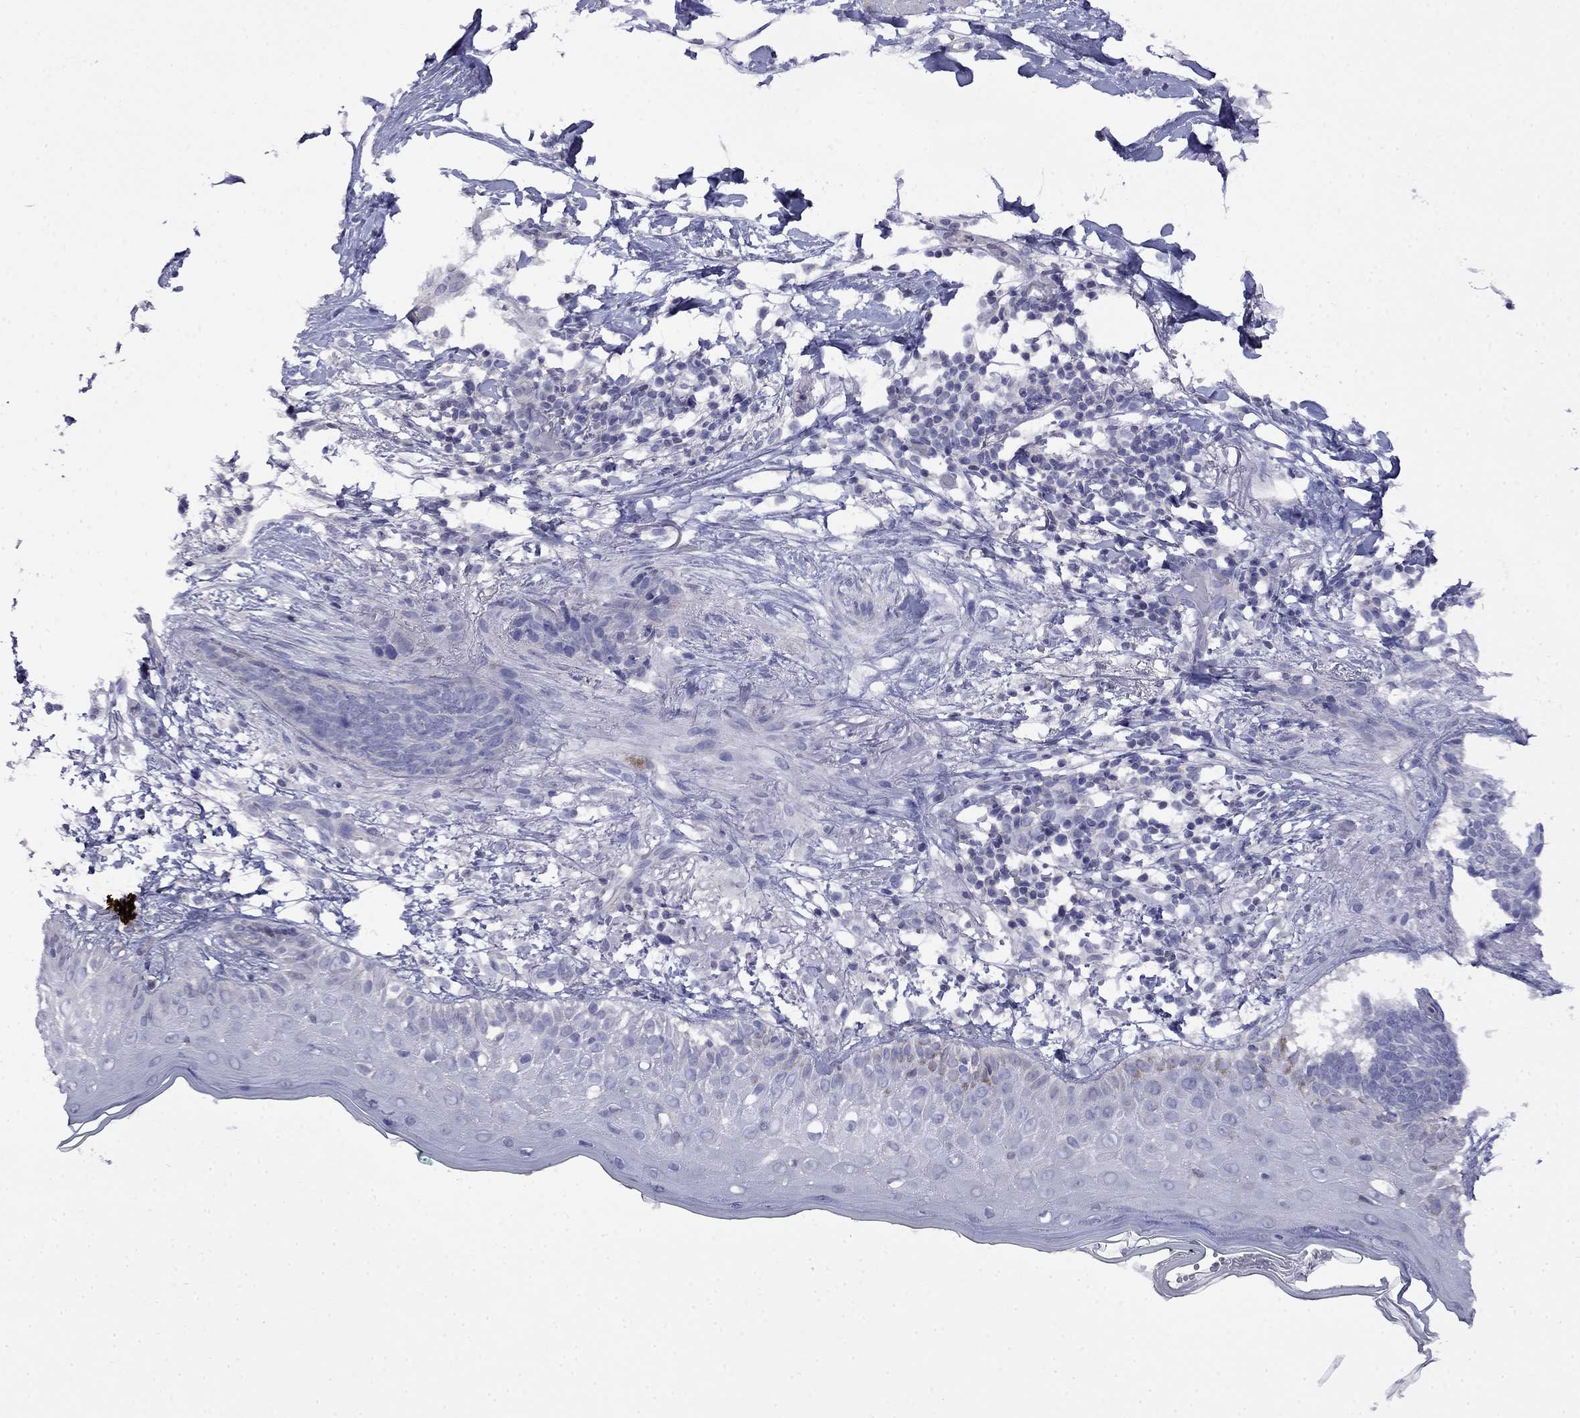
{"staining": {"intensity": "negative", "quantity": "none", "location": "none"}, "tissue": "skin cancer", "cell_type": "Tumor cells", "image_type": "cancer", "snomed": [{"axis": "morphology", "description": "Normal tissue, NOS"}, {"axis": "morphology", "description": "Basal cell carcinoma"}, {"axis": "topography", "description": "Skin"}], "caption": "Tumor cells show no significant protein positivity in skin cancer (basal cell carcinoma).", "gene": "GUCA1B", "patient": {"sex": "male", "age": 84}}